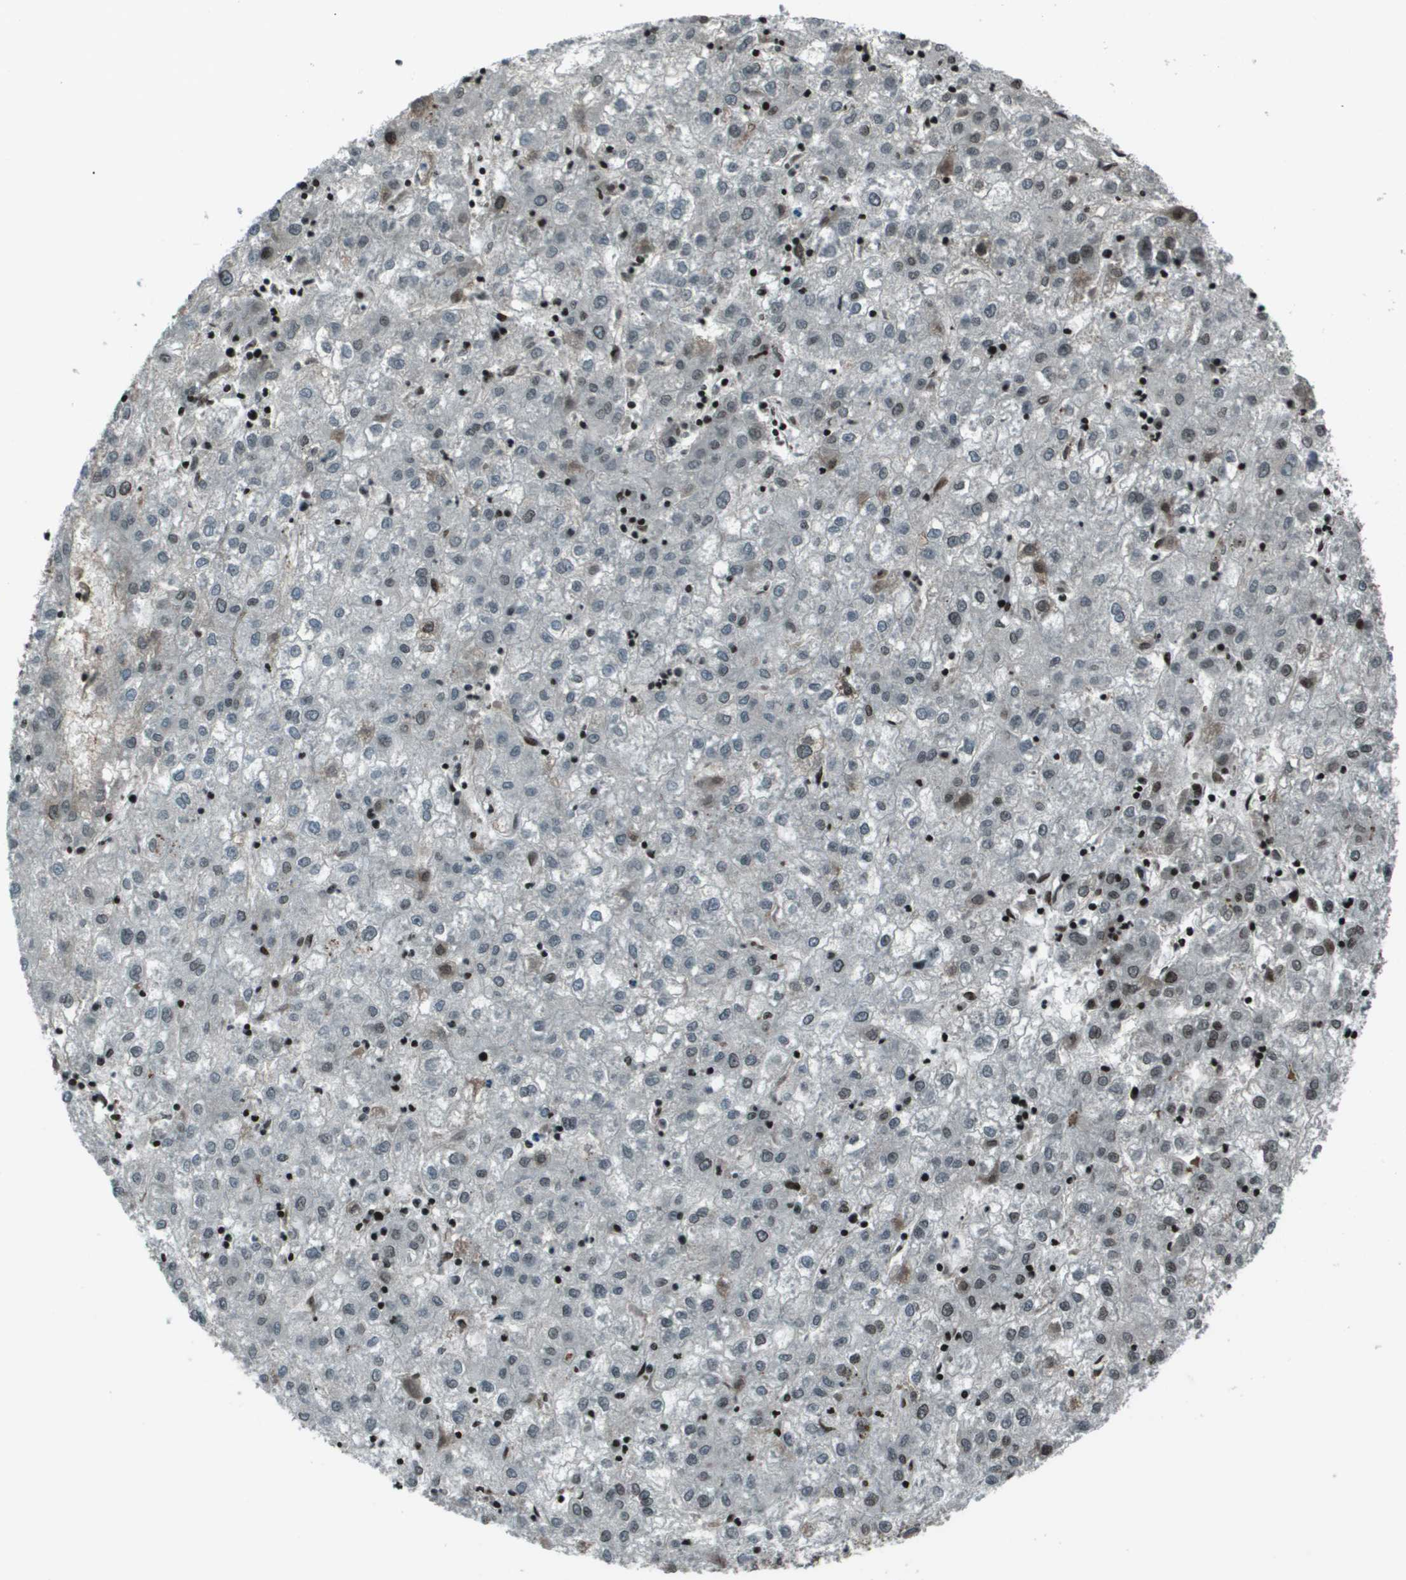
{"staining": {"intensity": "negative", "quantity": "none", "location": "none"}, "tissue": "liver cancer", "cell_type": "Tumor cells", "image_type": "cancer", "snomed": [{"axis": "morphology", "description": "Carcinoma, Hepatocellular, NOS"}, {"axis": "topography", "description": "Liver"}], "caption": "A high-resolution image shows immunohistochemistry (IHC) staining of hepatocellular carcinoma (liver), which displays no significant staining in tumor cells. Brightfield microscopy of immunohistochemistry stained with DAB (brown) and hematoxylin (blue), captured at high magnification.", "gene": "CXCL12", "patient": {"sex": "male", "age": 72}}